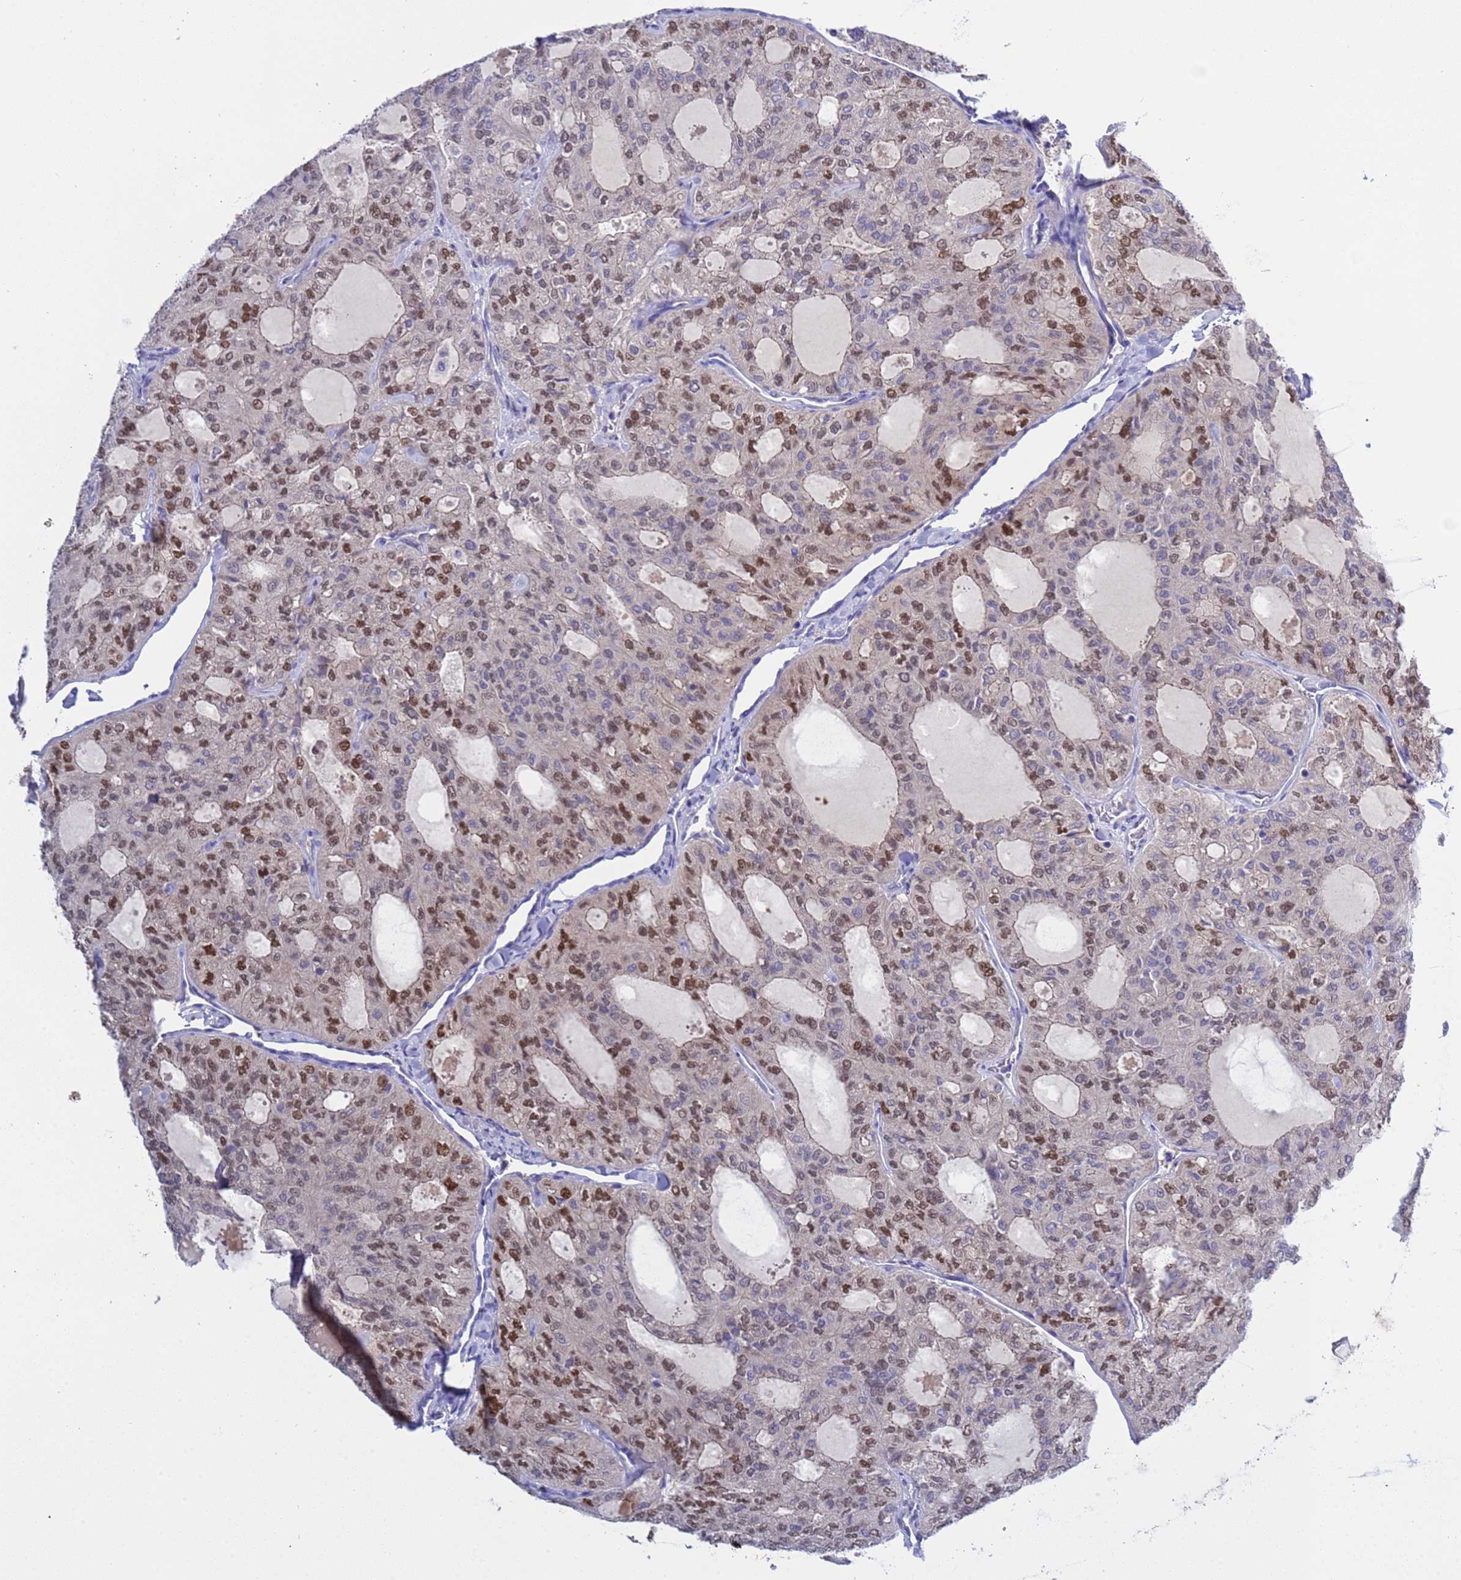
{"staining": {"intensity": "moderate", "quantity": ">75%", "location": "nuclear"}, "tissue": "thyroid cancer", "cell_type": "Tumor cells", "image_type": "cancer", "snomed": [{"axis": "morphology", "description": "Follicular adenoma carcinoma, NOS"}, {"axis": "topography", "description": "Thyroid gland"}], "caption": "Tumor cells reveal medium levels of moderate nuclear staining in approximately >75% of cells in thyroid cancer (follicular adenoma carcinoma).", "gene": "RC3H2", "patient": {"sex": "male", "age": 75}}